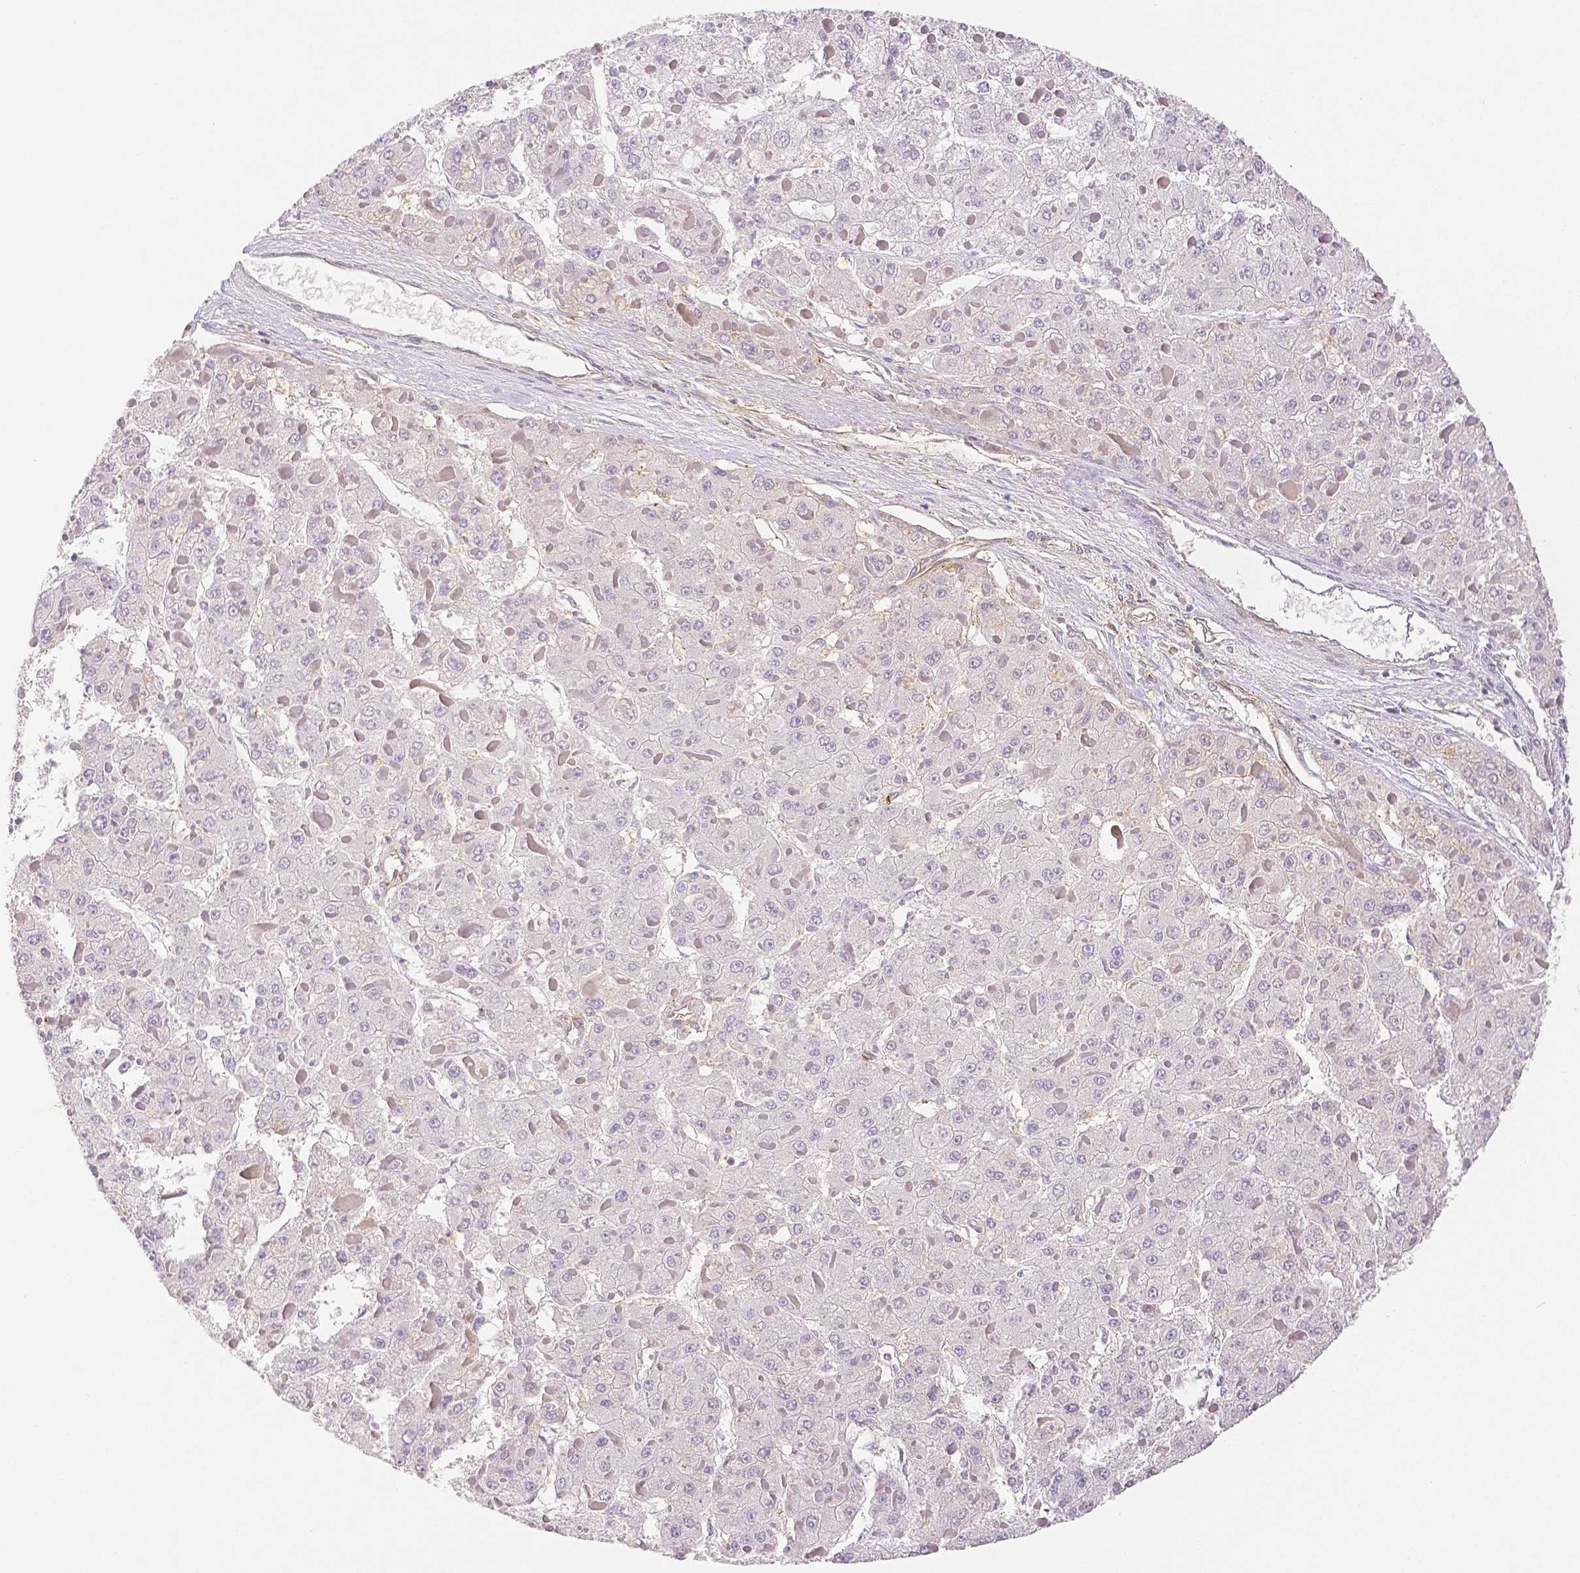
{"staining": {"intensity": "negative", "quantity": "none", "location": "none"}, "tissue": "liver cancer", "cell_type": "Tumor cells", "image_type": "cancer", "snomed": [{"axis": "morphology", "description": "Carcinoma, Hepatocellular, NOS"}, {"axis": "topography", "description": "Liver"}], "caption": "The IHC histopathology image has no significant positivity in tumor cells of liver hepatocellular carcinoma tissue. Brightfield microscopy of immunohistochemistry stained with DAB (3,3'-diaminobenzidine) (brown) and hematoxylin (blue), captured at high magnification.", "gene": "THY1", "patient": {"sex": "female", "age": 73}}